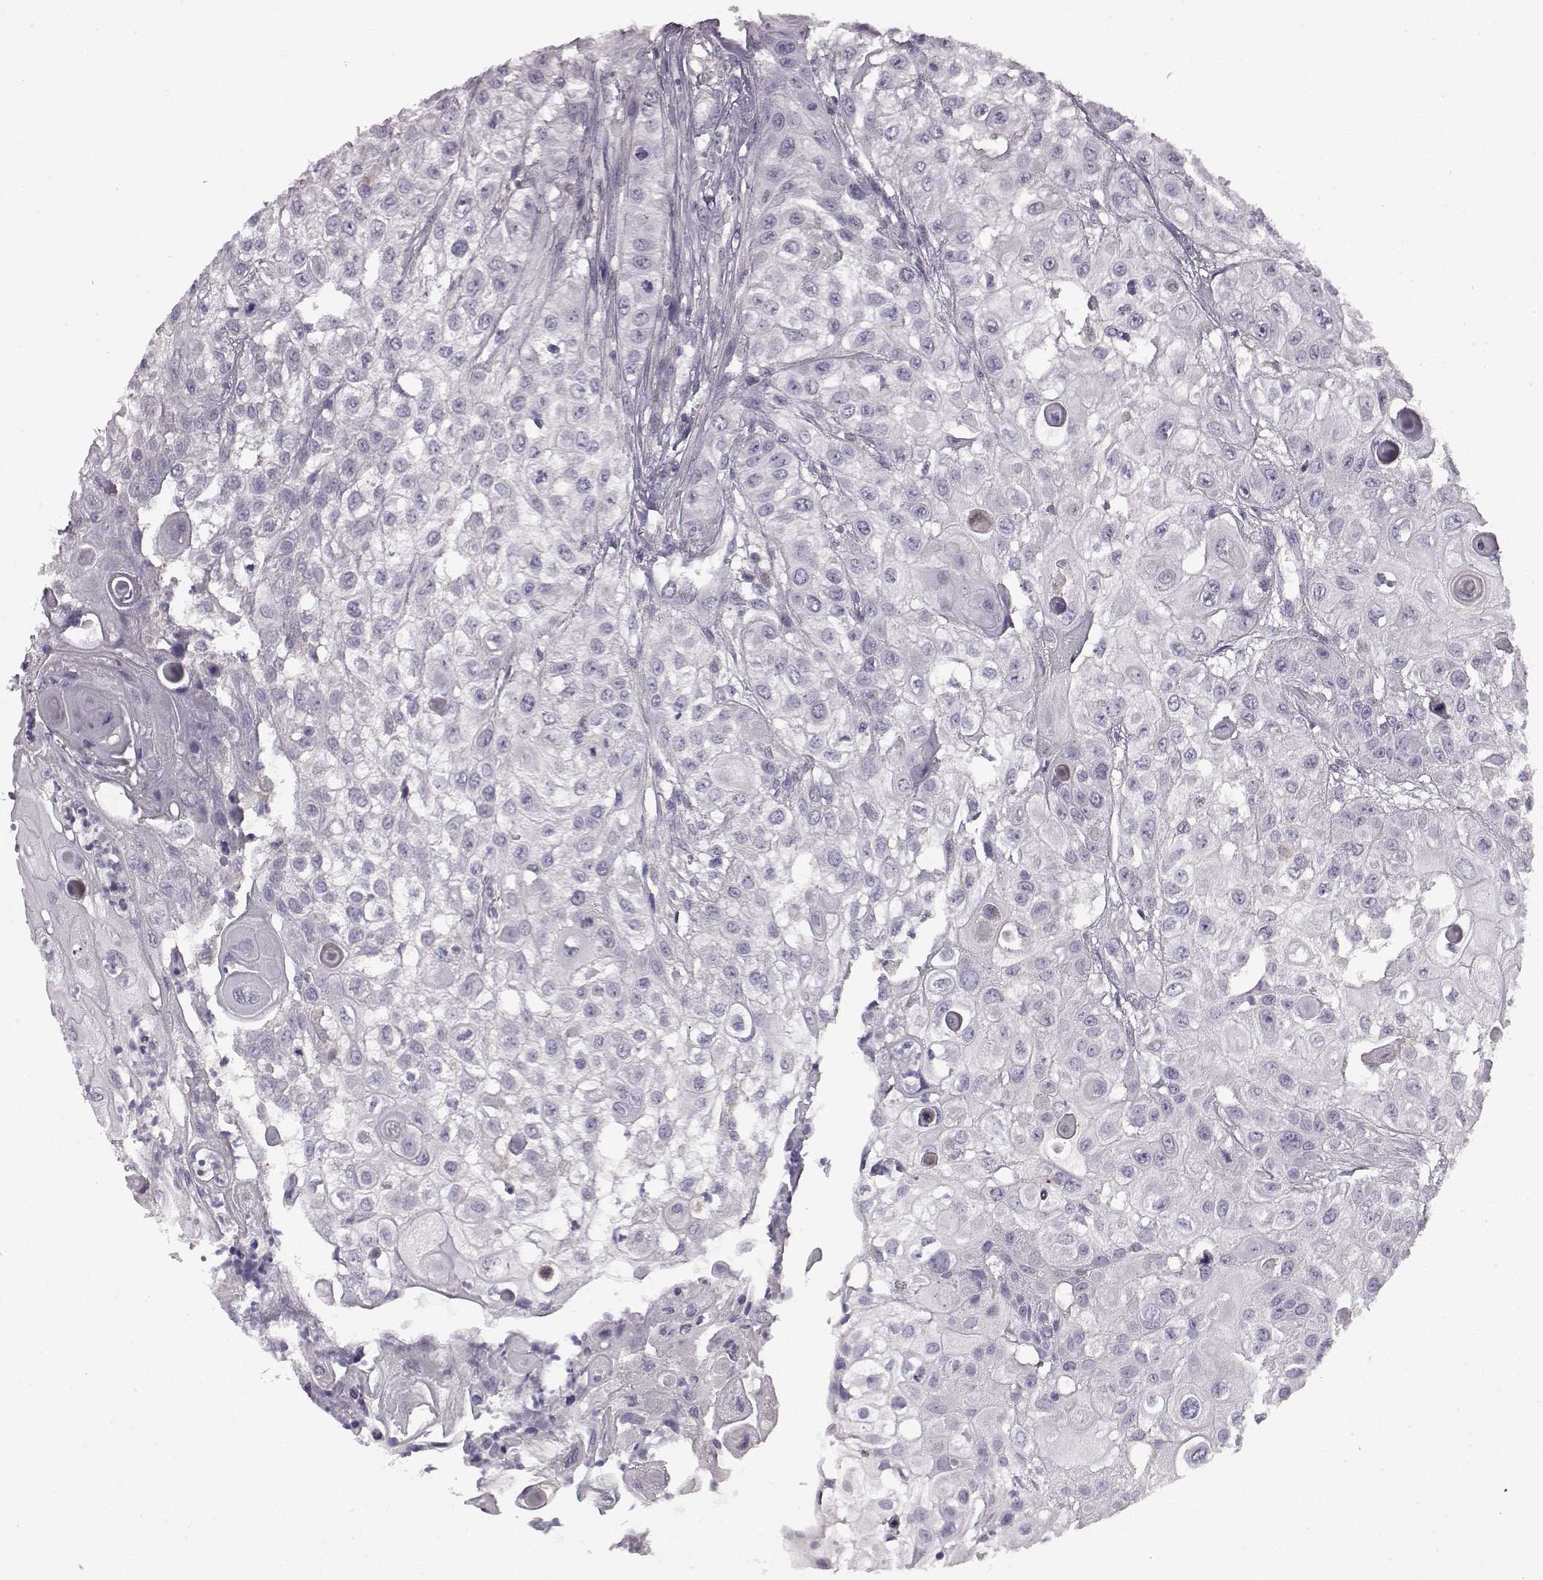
{"staining": {"intensity": "negative", "quantity": "none", "location": "none"}, "tissue": "urothelial cancer", "cell_type": "Tumor cells", "image_type": "cancer", "snomed": [{"axis": "morphology", "description": "Urothelial carcinoma, High grade"}, {"axis": "topography", "description": "Urinary bladder"}], "caption": "A photomicrograph of human urothelial cancer is negative for staining in tumor cells.", "gene": "KRT85", "patient": {"sex": "female", "age": 79}}